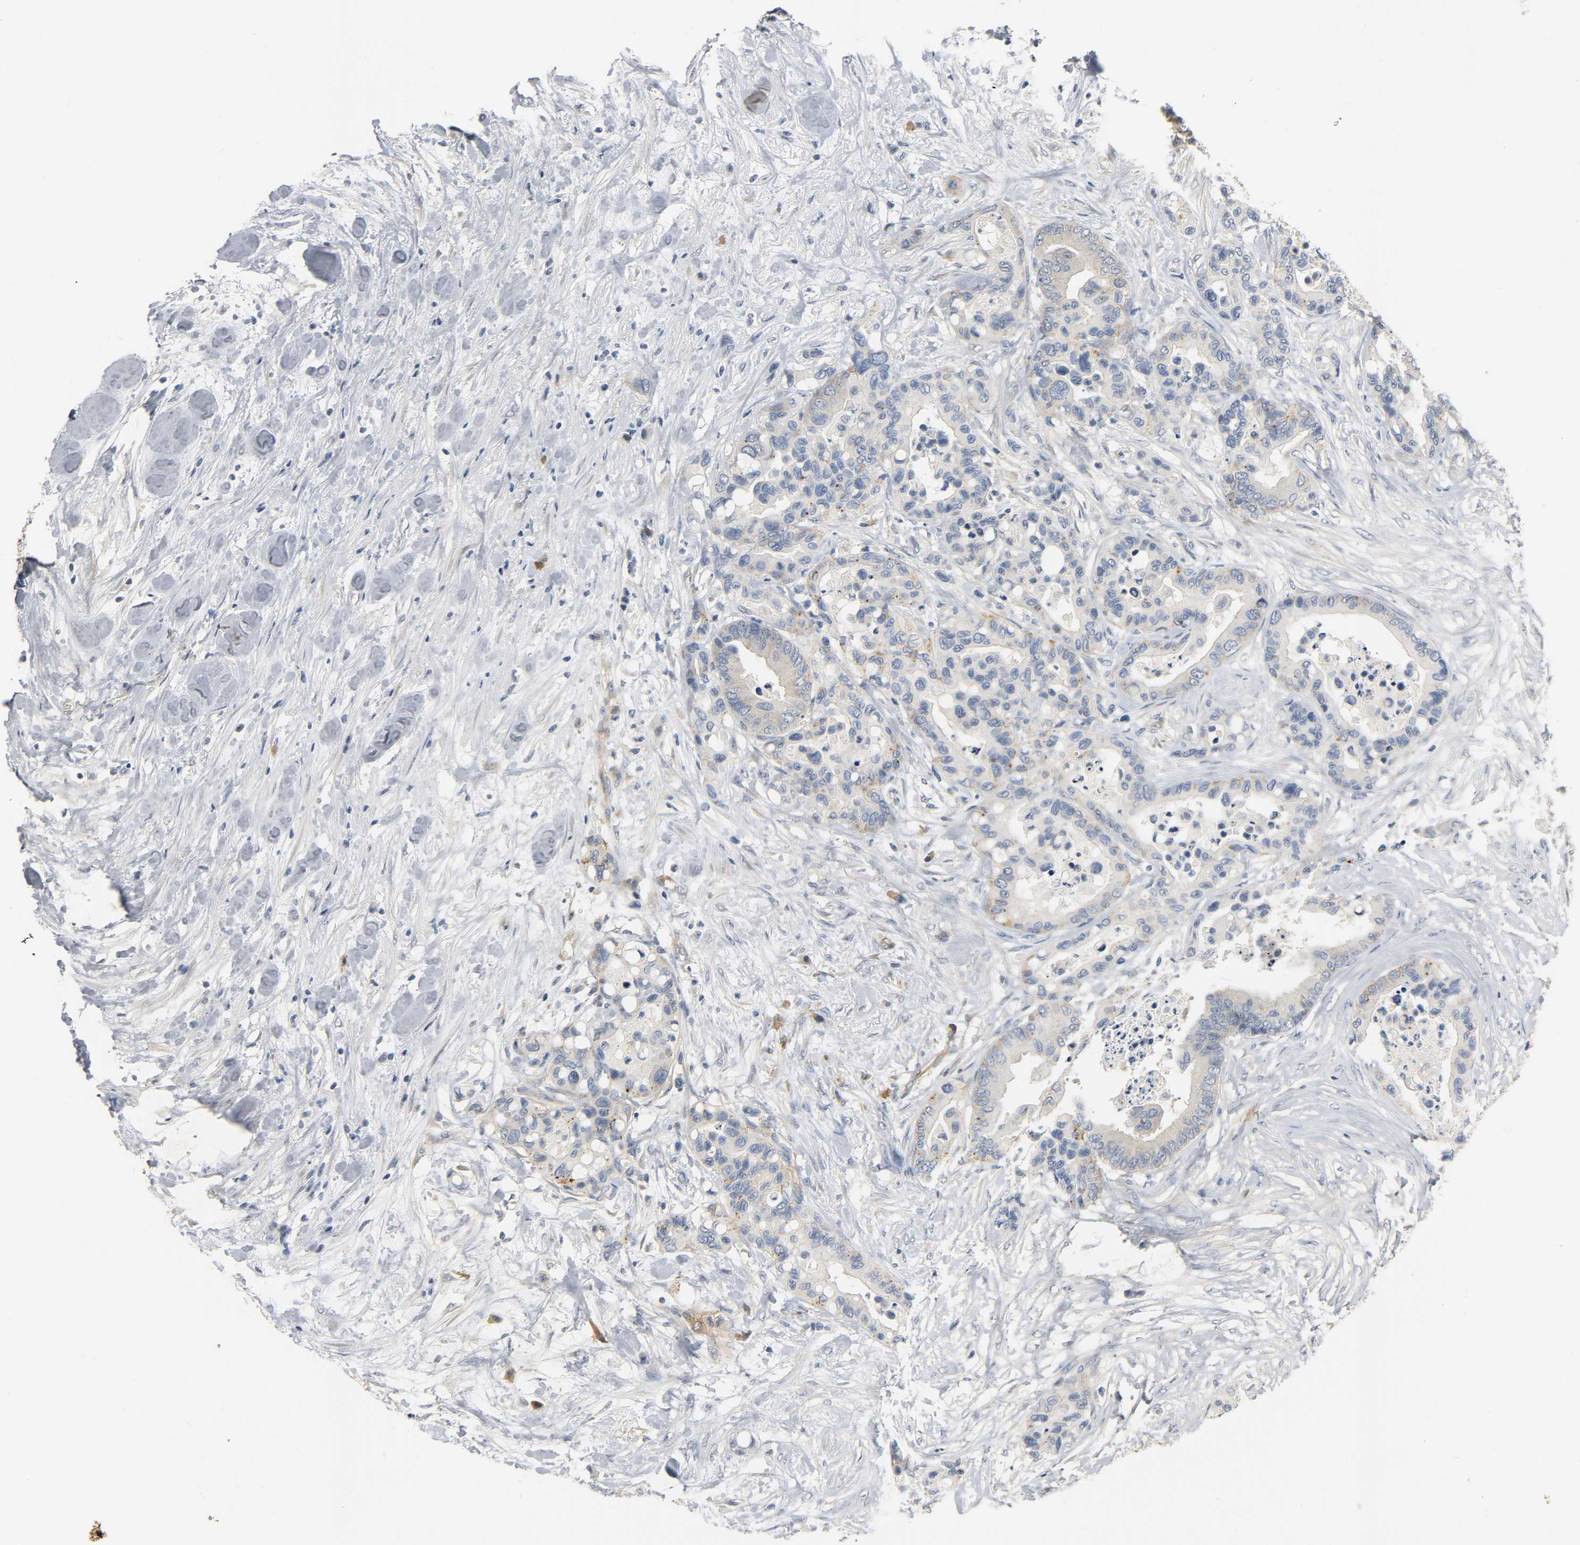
{"staining": {"intensity": "moderate", "quantity": "25%-75%", "location": "cytoplasmic/membranous"}, "tissue": "colorectal cancer", "cell_type": "Tumor cells", "image_type": "cancer", "snomed": [{"axis": "morphology", "description": "Adenocarcinoma, NOS"}, {"axis": "topography", "description": "Colon"}], "caption": "Human adenocarcinoma (colorectal) stained for a protein (brown) displays moderate cytoplasmic/membranous positive staining in about 25%-75% of tumor cells.", "gene": "ARPC1A", "patient": {"sex": "male", "age": 82}}